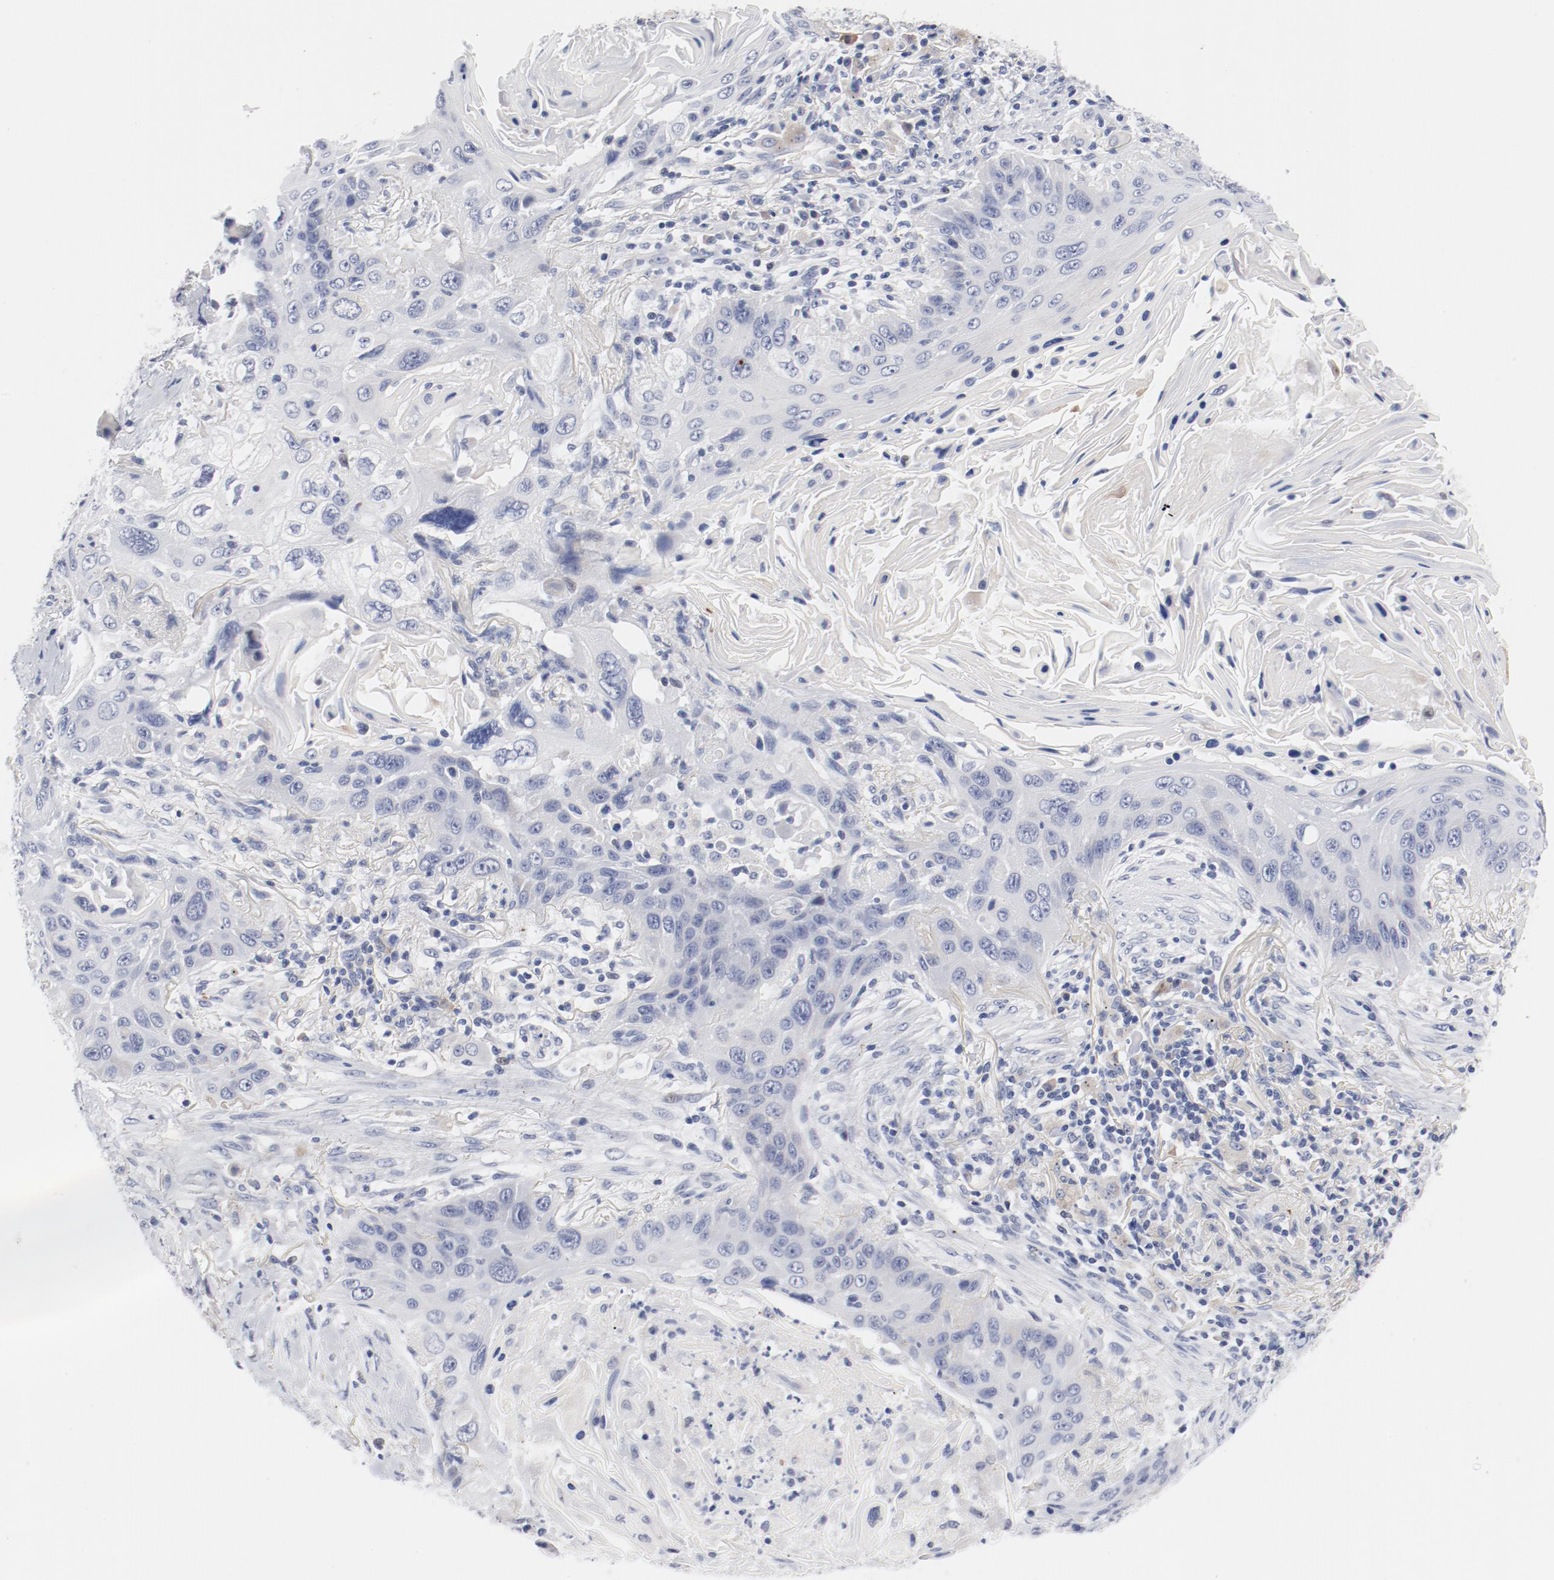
{"staining": {"intensity": "negative", "quantity": "none", "location": "none"}, "tissue": "lung cancer", "cell_type": "Tumor cells", "image_type": "cancer", "snomed": [{"axis": "morphology", "description": "Squamous cell carcinoma, NOS"}, {"axis": "topography", "description": "Lung"}], "caption": "A micrograph of human squamous cell carcinoma (lung) is negative for staining in tumor cells.", "gene": "KCNK13", "patient": {"sex": "female", "age": 67}}